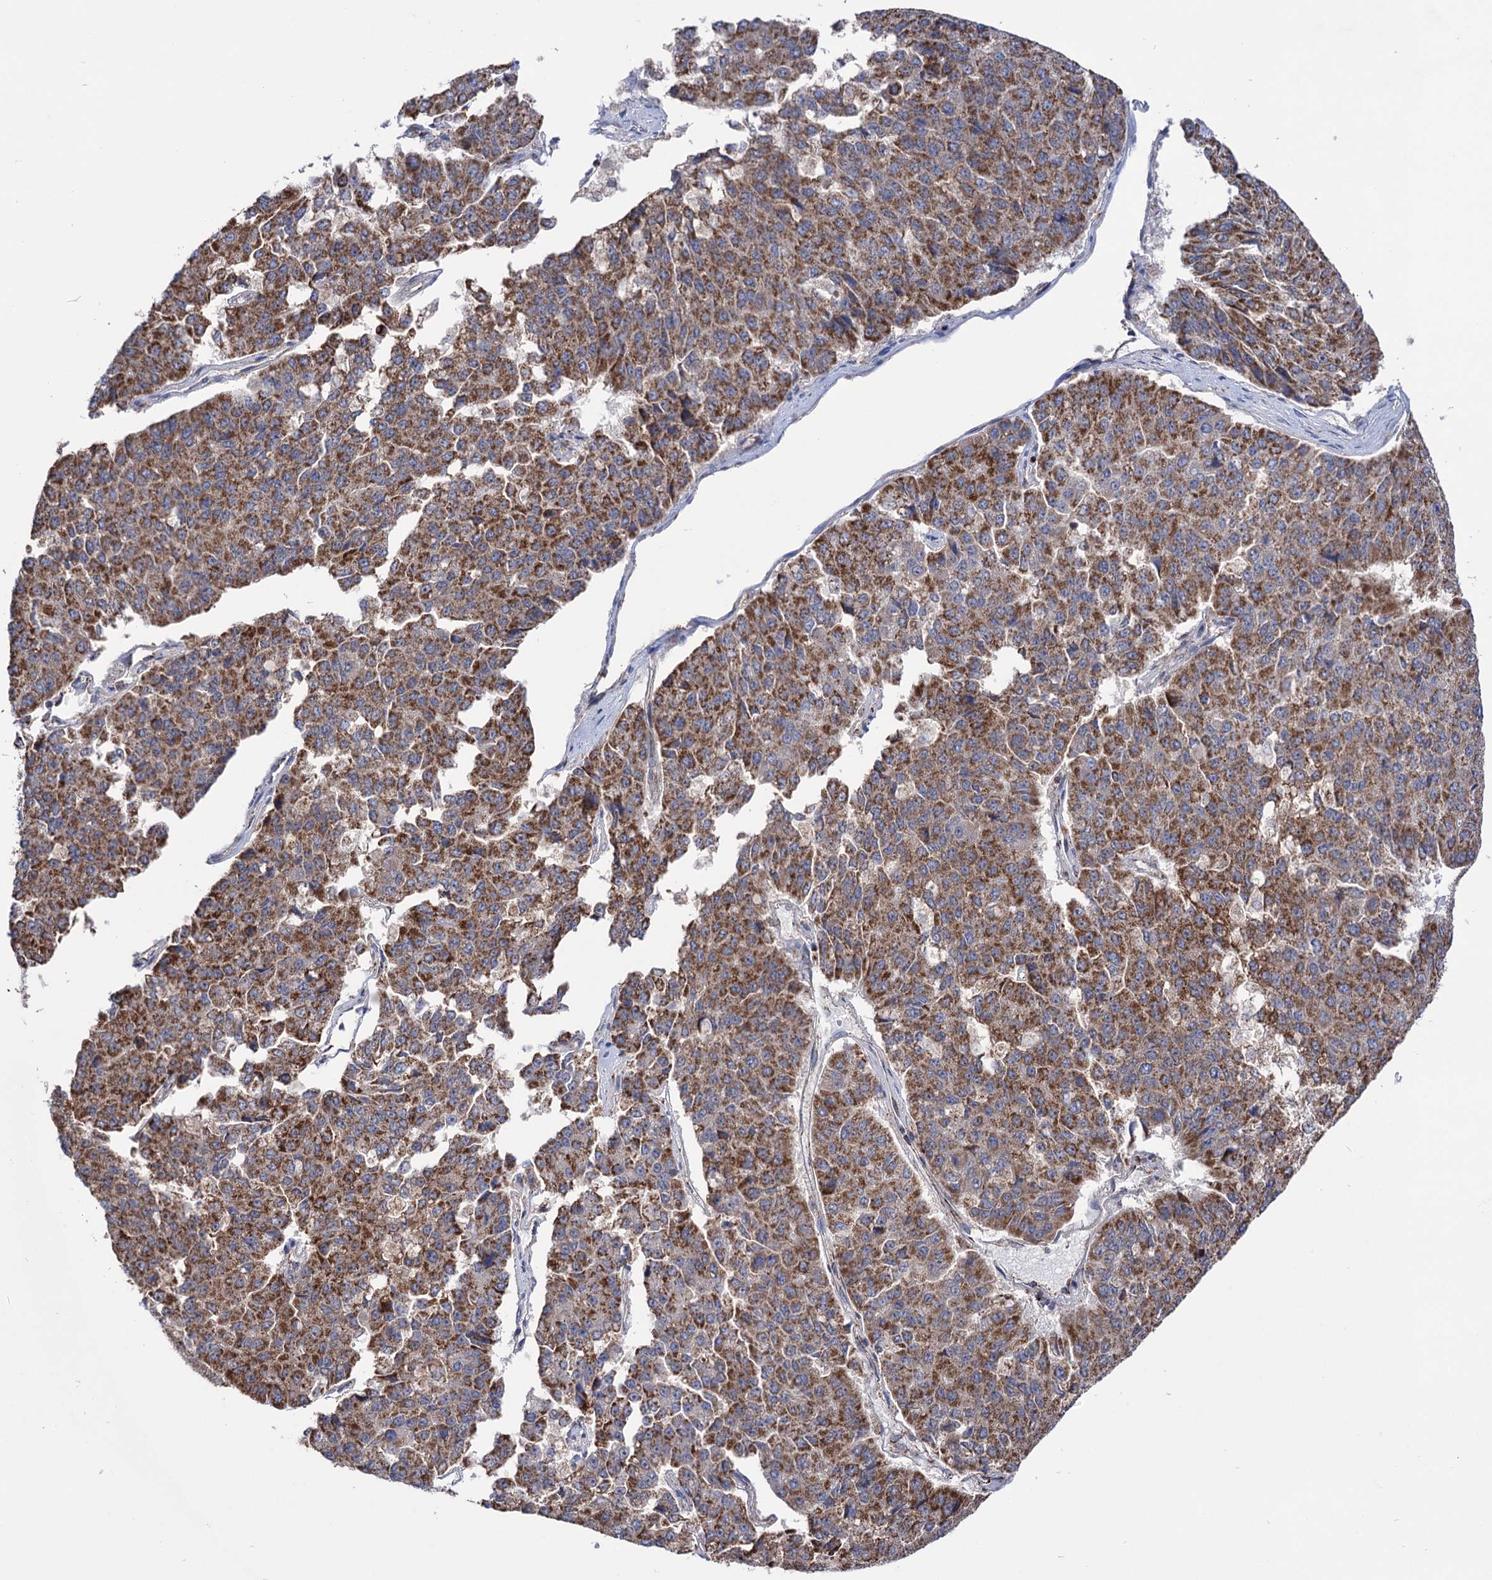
{"staining": {"intensity": "strong", "quantity": ">75%", "location": "cytoplasmic/membranous"}, "tissue": "pancreatic cancer", "cell_type": "Tumor cells", "image_type": "cancer", "snomed": [{"axis": "morphology", "description": "Adenocarcinoma, NOS"}, {"axis": "topography", "description": "Pancreas"}], "caption": "Pancreatic cancer stained with DAB (3,3'-diaminobenzidine) immunohistochemistry shows high levels of strong cytoplasmic/membranous expression in approximately >75% of tumor cells.", "gene": "ABHD10", "patient": {"sex": "male", "age": 50}}